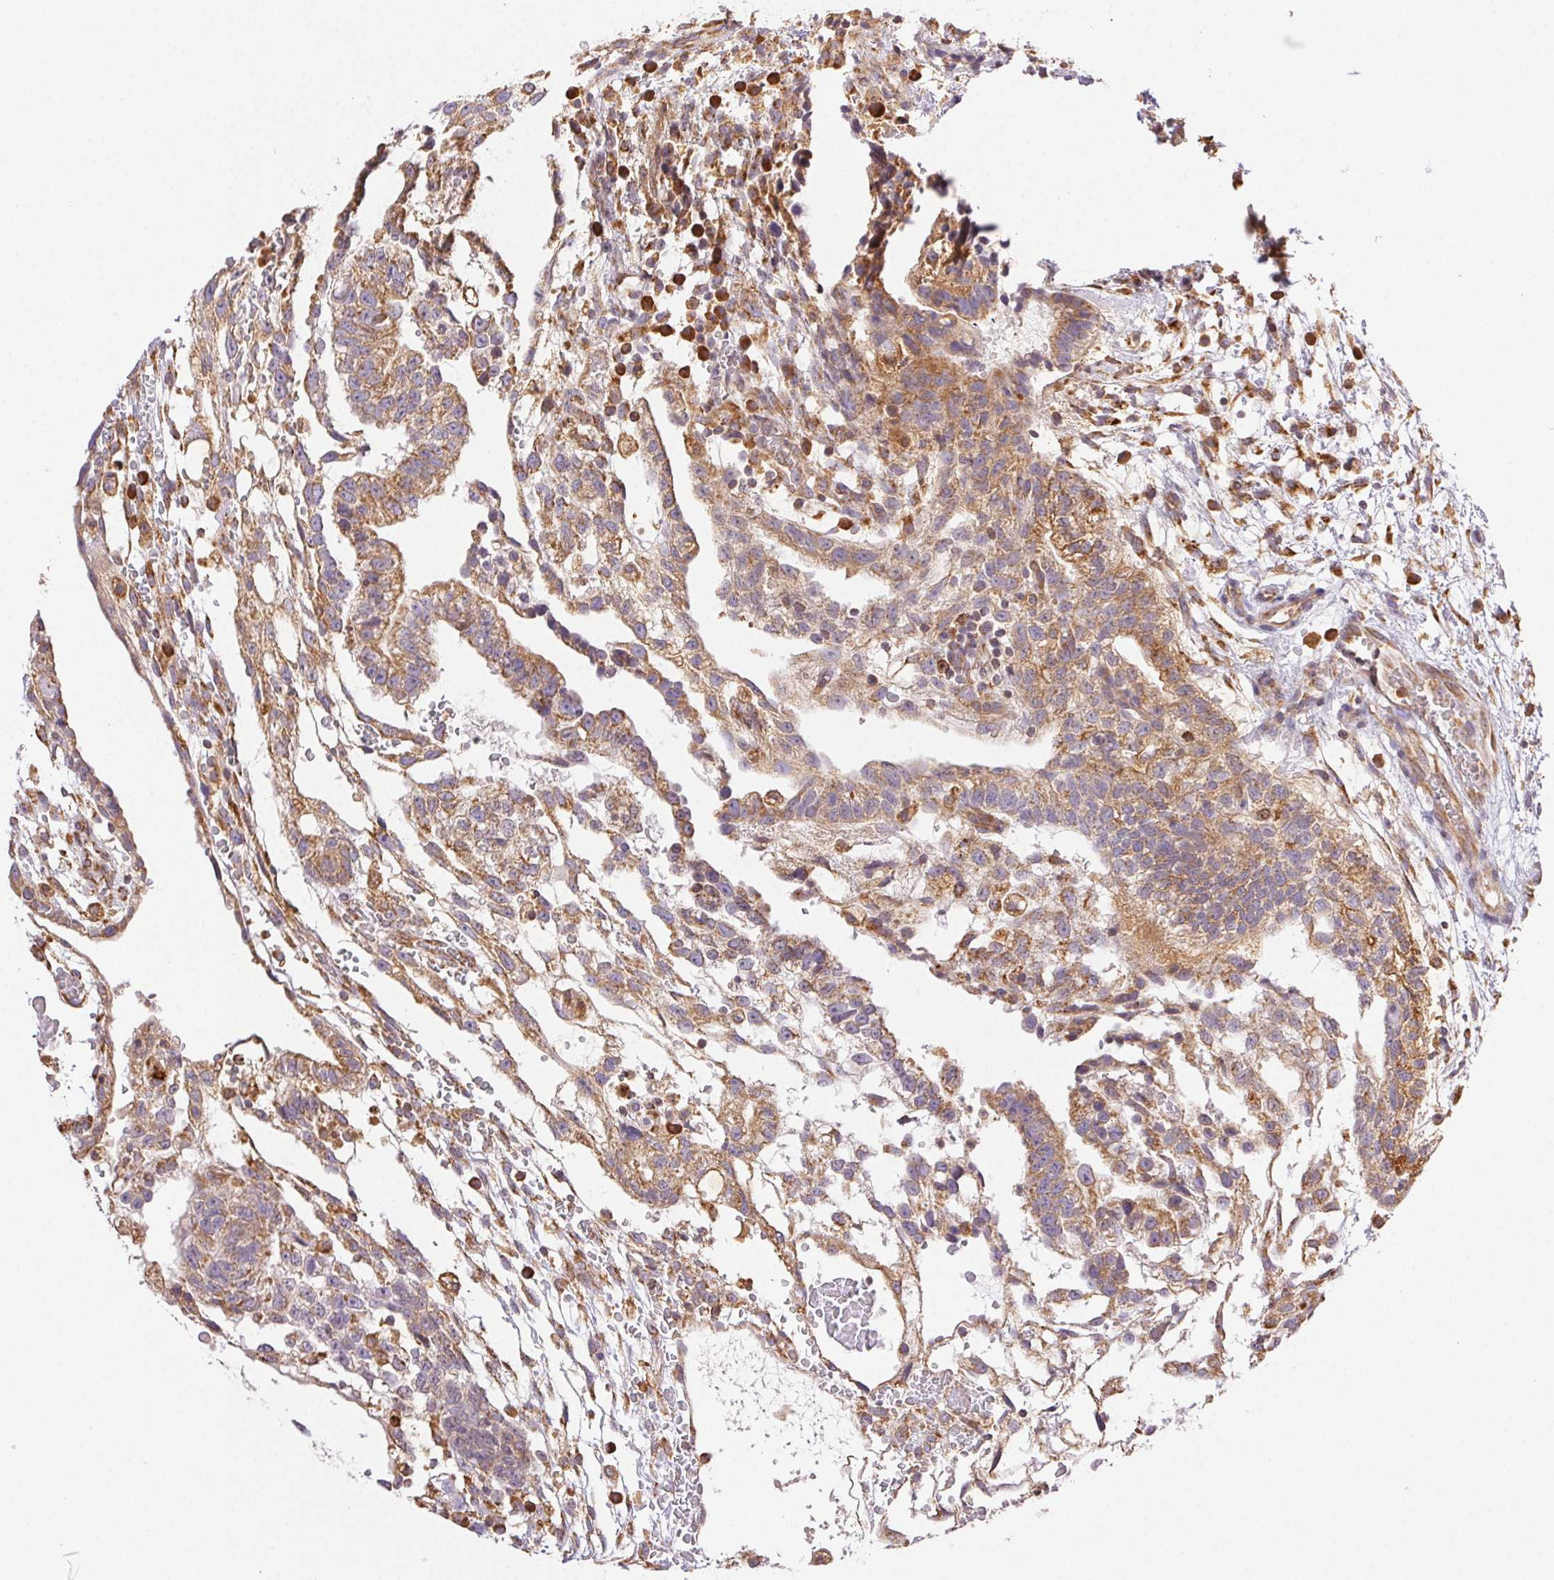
{"staining": {"intensity": "moderate", "quantity": ">75%", "location": "cytoplasmic/membranous"}, "tissue": "testis cancer", "cell_type": "Tumor cells", "image_type": "cancer", "snomed": [{"axis": "morphology", "description": "Normal tissue, NOS"}, {"axis": "morphology", "description": "Carcinoma, Embryonal, NOS"}, {"axis": "topography", "description": "Testis"}], "caption": "The immunohistochemical stain highlights moderate cytoplasmic/membranous positivity in tumor cells of testis cancer (embryonal carcinoma) tissue. (DAB IHC, brown staining for protein, blue staining for nuclei).", "gene": "ENTREP1", "patient": {"sex": "male", "age": 32}}